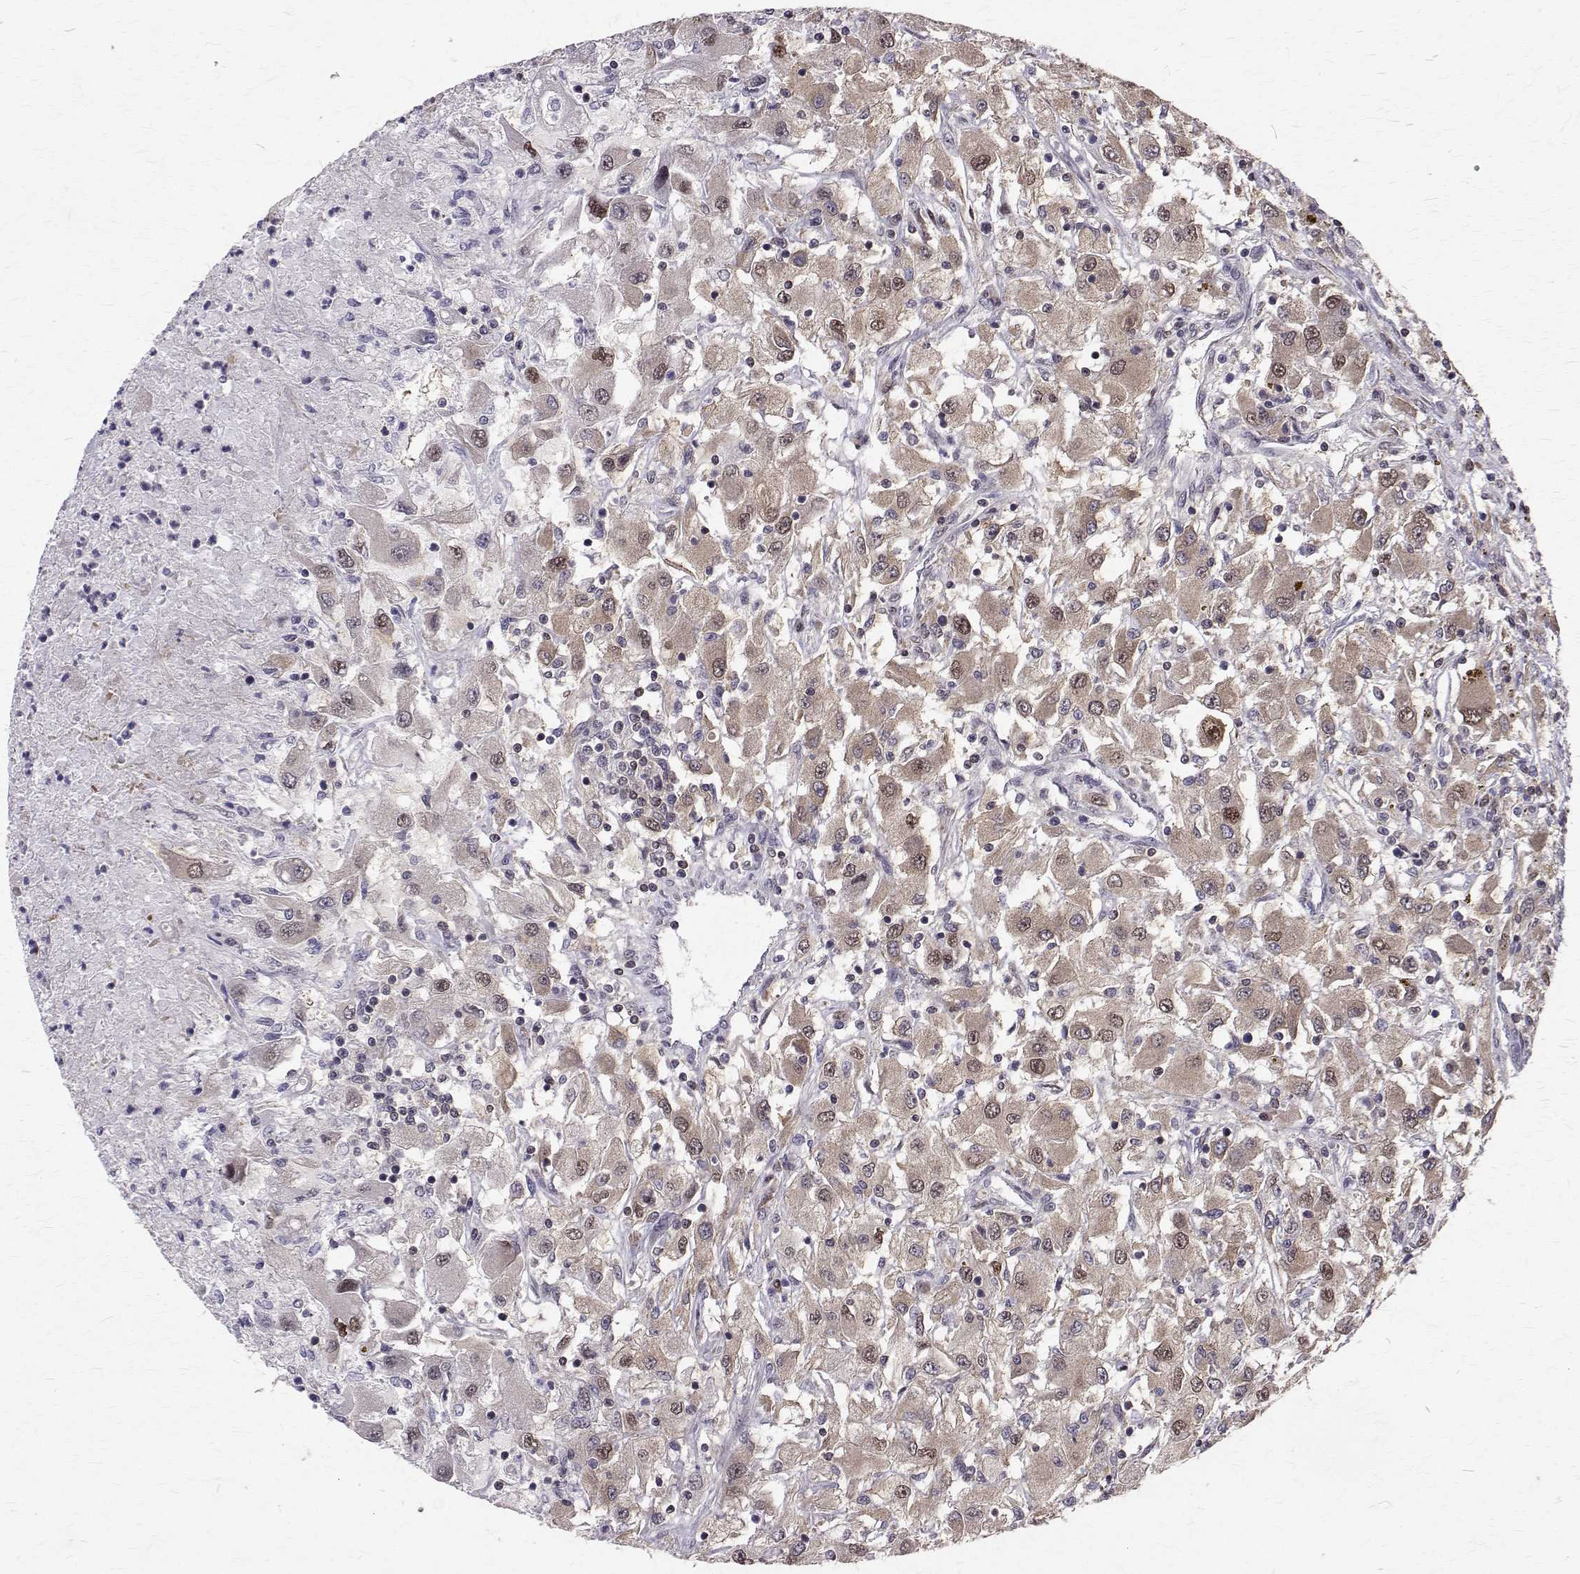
{"staining": {"intensity": "moderate", "quantity": ">75%", "location": "cytoplasmic/membranous,nuclear"}, "tissue": "renal cancer", "cell_type": "Tumor cells", "image_type": "cancer", "snomed": [{"axis": "morphology", "description": "Adenocarcinoma, NOS"}, {"axis": "topography", "description": "Kidney"}], "caption": "Immunohistochemistry (IHC) staining of adenocarcinoma (renal), which exhibits medium levels of moderate cytoplasmic/membranous and nuclear staining in approximately >75% of tumor cells indicating moderate cytoplasmic/membranous and nuclear protein staining. The staining was performed using DAB (3,3'-diaminobenzidine) (brown) for protein detection and nuclei were counterstained in hematoxylin (blue).", "gene": "NIF3L1", "patient": {"sex": "female", "age": 67}}